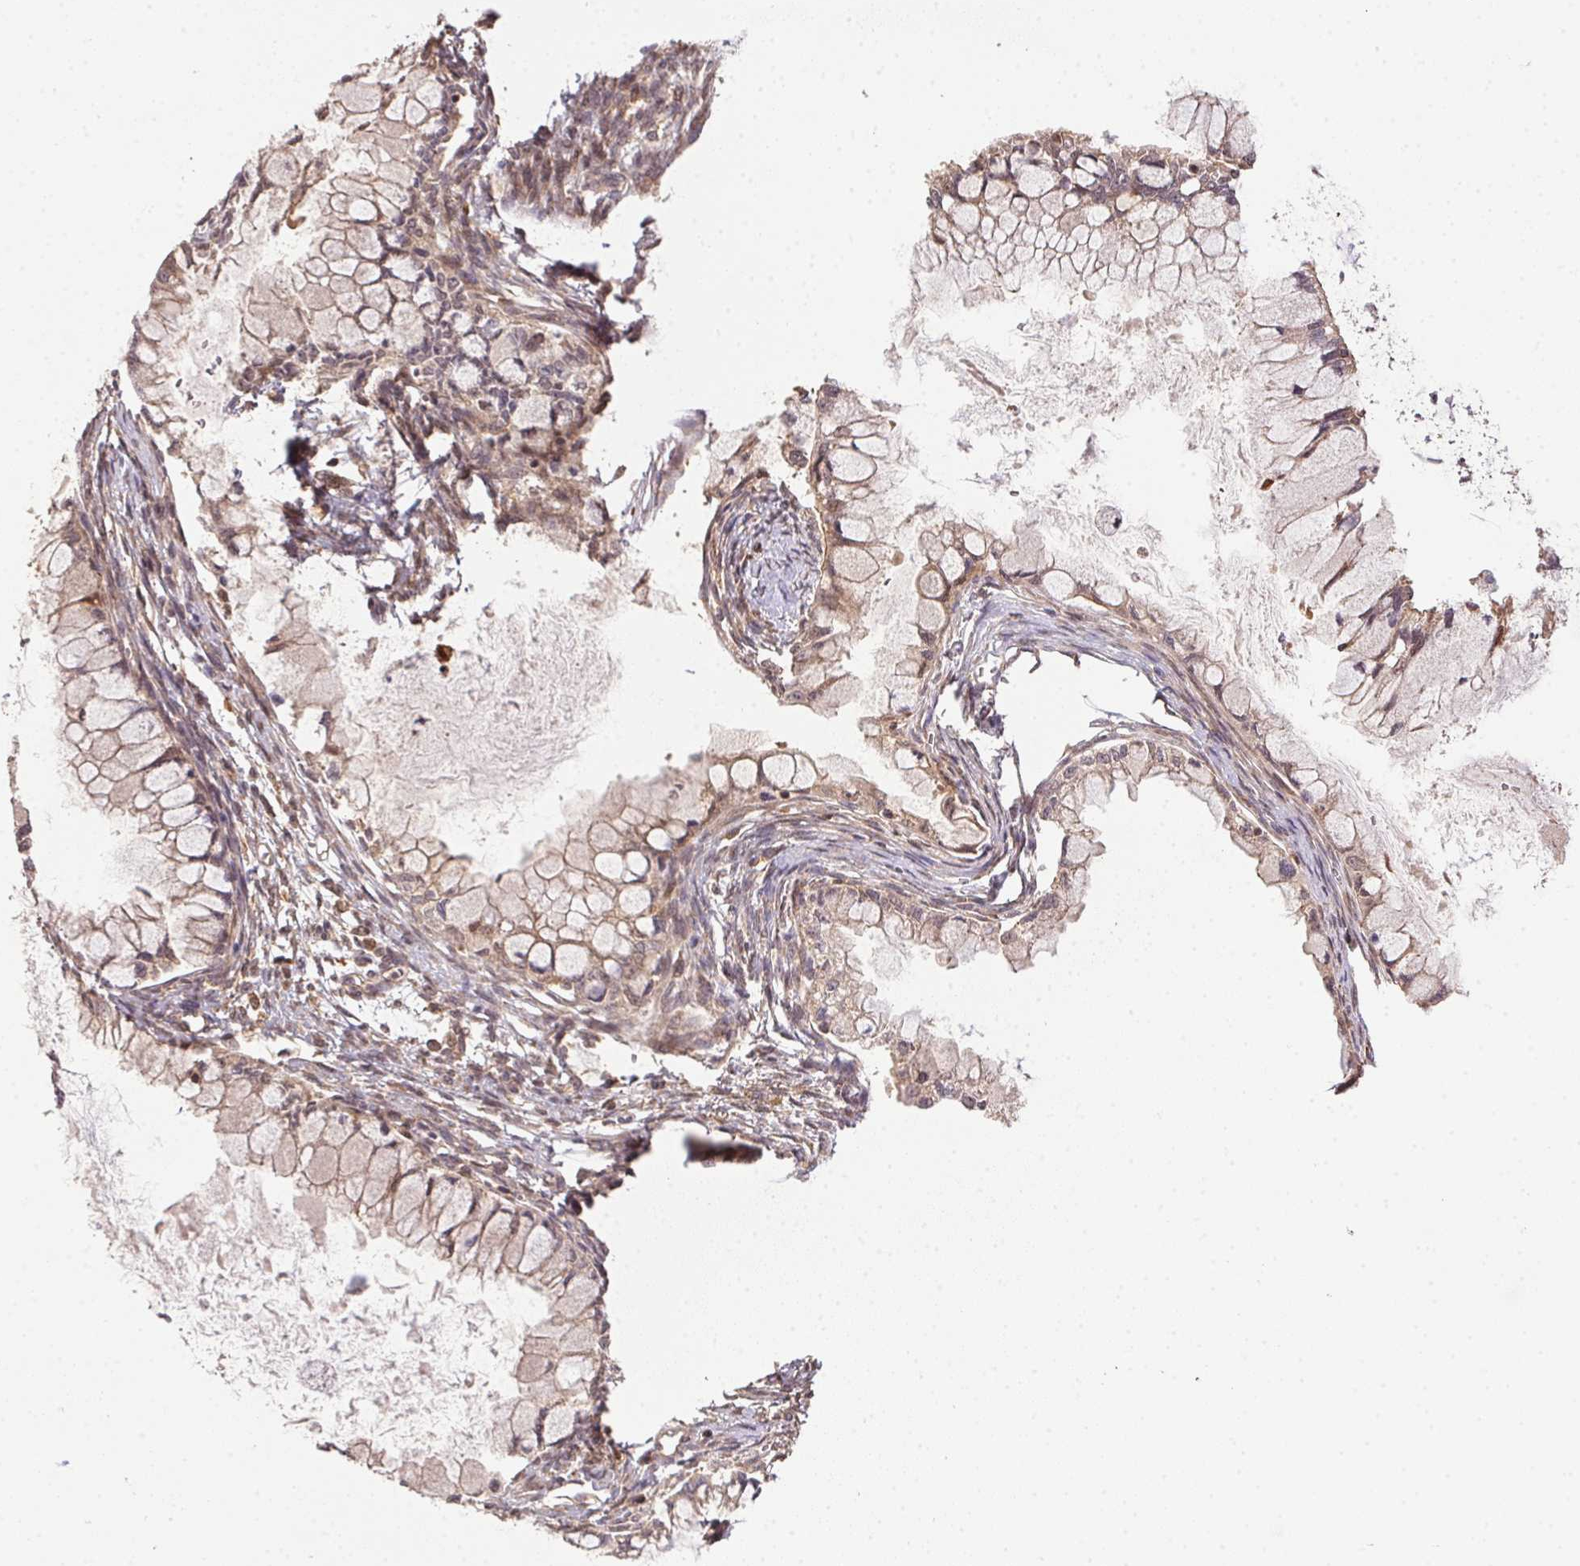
{"staining": {"intensity": "weak", "quantity": ">75%", "location": "cytoplasmic/membranous,nuclear"}, "tissue": "ovarian cancer", "cell_type": "Tumor cells", "image_type": "cancer", "snomed": [{"axis": "morphology", "description": "Cystadenocarcinoma, mucinous, NOS"}, {"axis": "topography", "description": "Ovary"}], "caption": "Human ovarian mucinous cystadenocarcinoma stained with a brown dye reveals weak cytoplasmic/membranous and nuclear positive expression in about >75% of tumor cells.", "gene": "MEX3D", "patient": {"sex": "female", "age": 34}}